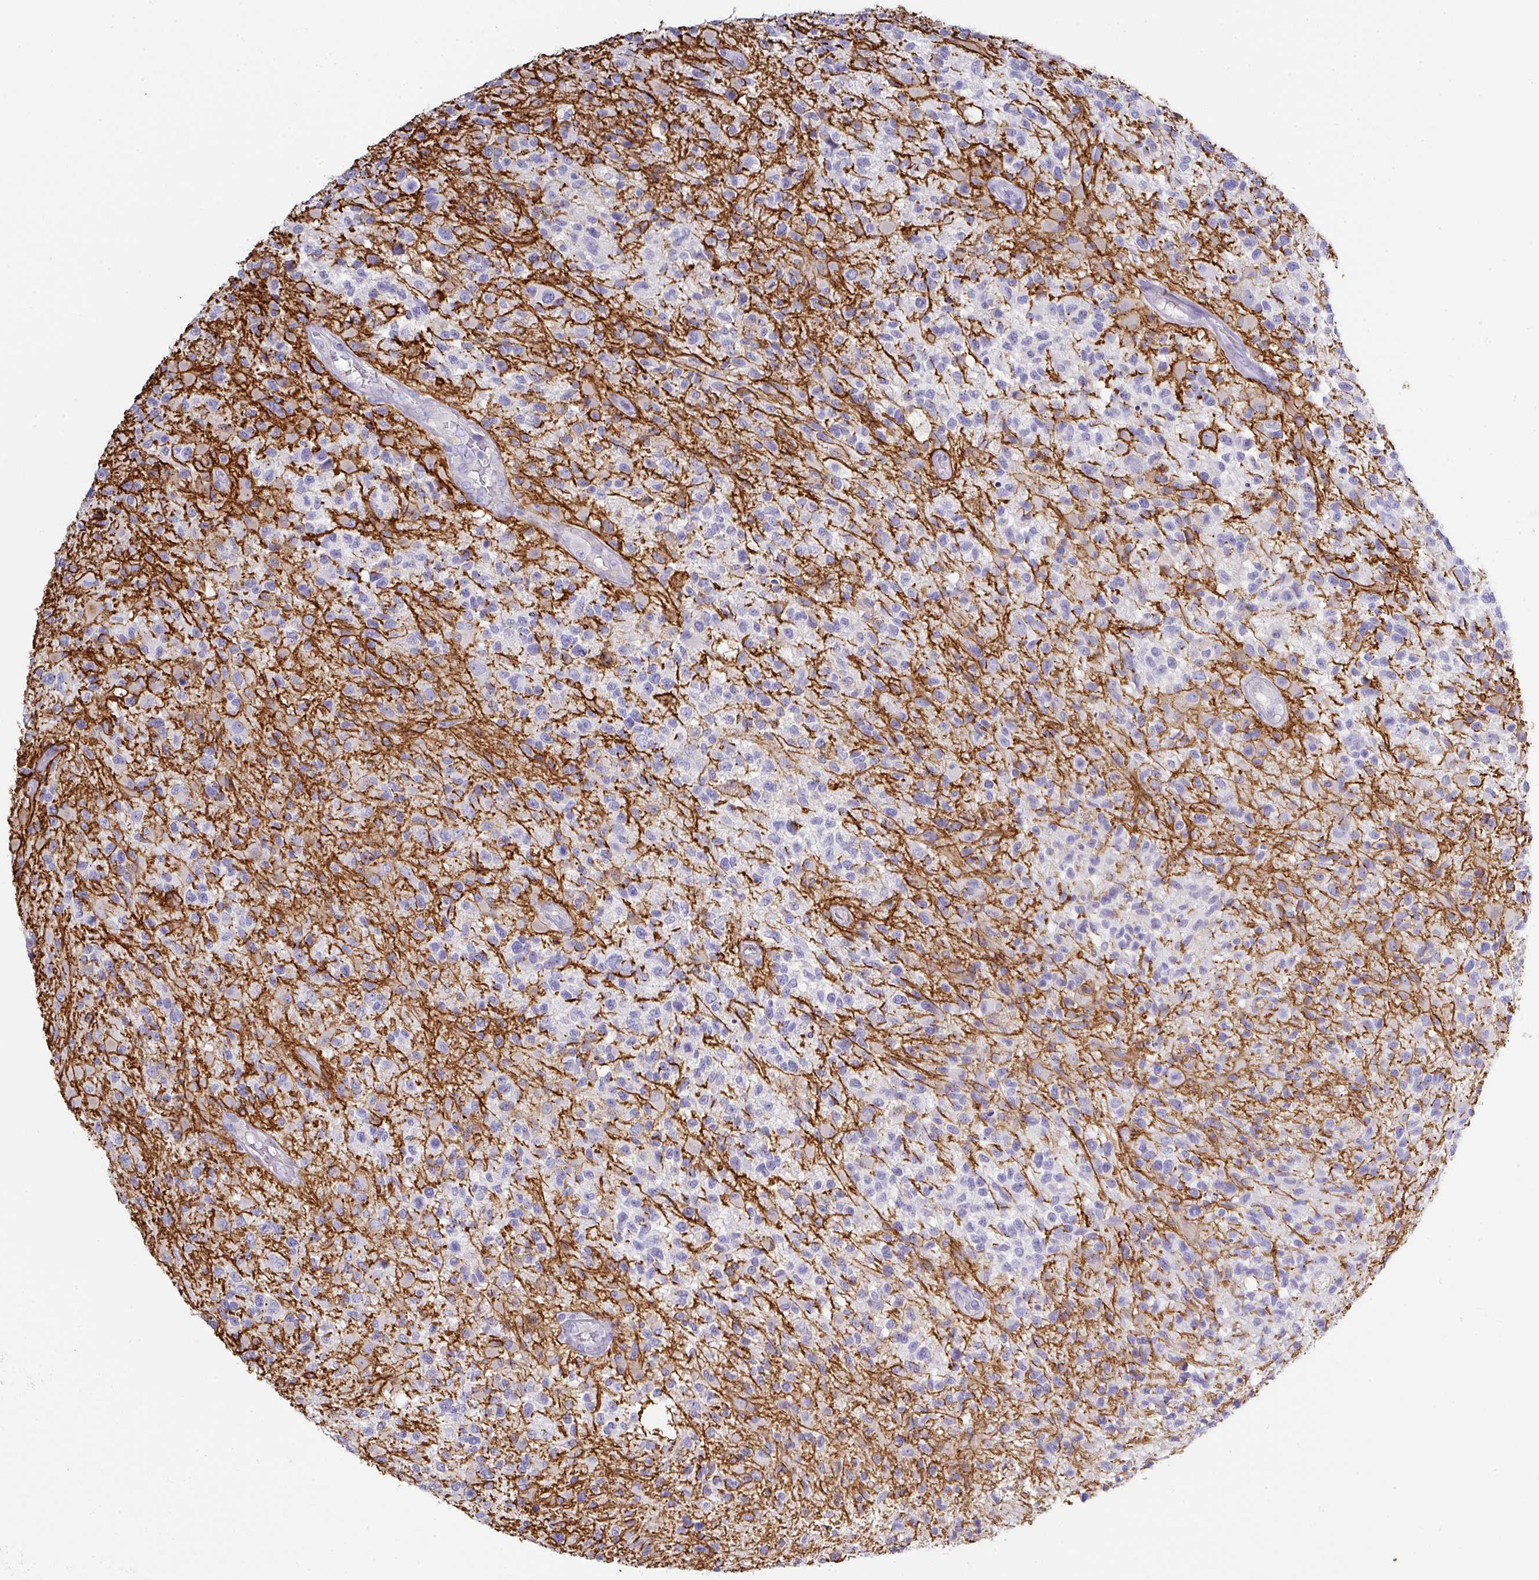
{"staining": {"intensity": "negative", "quantity": "none", "location": "none"}, "tissue": "glioma", "cell_type": "Tumor cells", "image_type": "cancer", "snomed": [{"axis": "morphology", "description": "Glioma, malignant, High grade"}, {"axis": "morphology", "description": "Glioblastoma, NOS"}, {"axis": "topography", "description": "Brain"}], "caption": "This histopathology image is of malignant glioma (high-grade) stained with immunohistochemistry (IHC) to label a protein in brown with the nuclei are counter-stained blue. There is no staining in tumor cells.", "gene": "TARM1", "patient": {"sex": "male", "age": 60}}